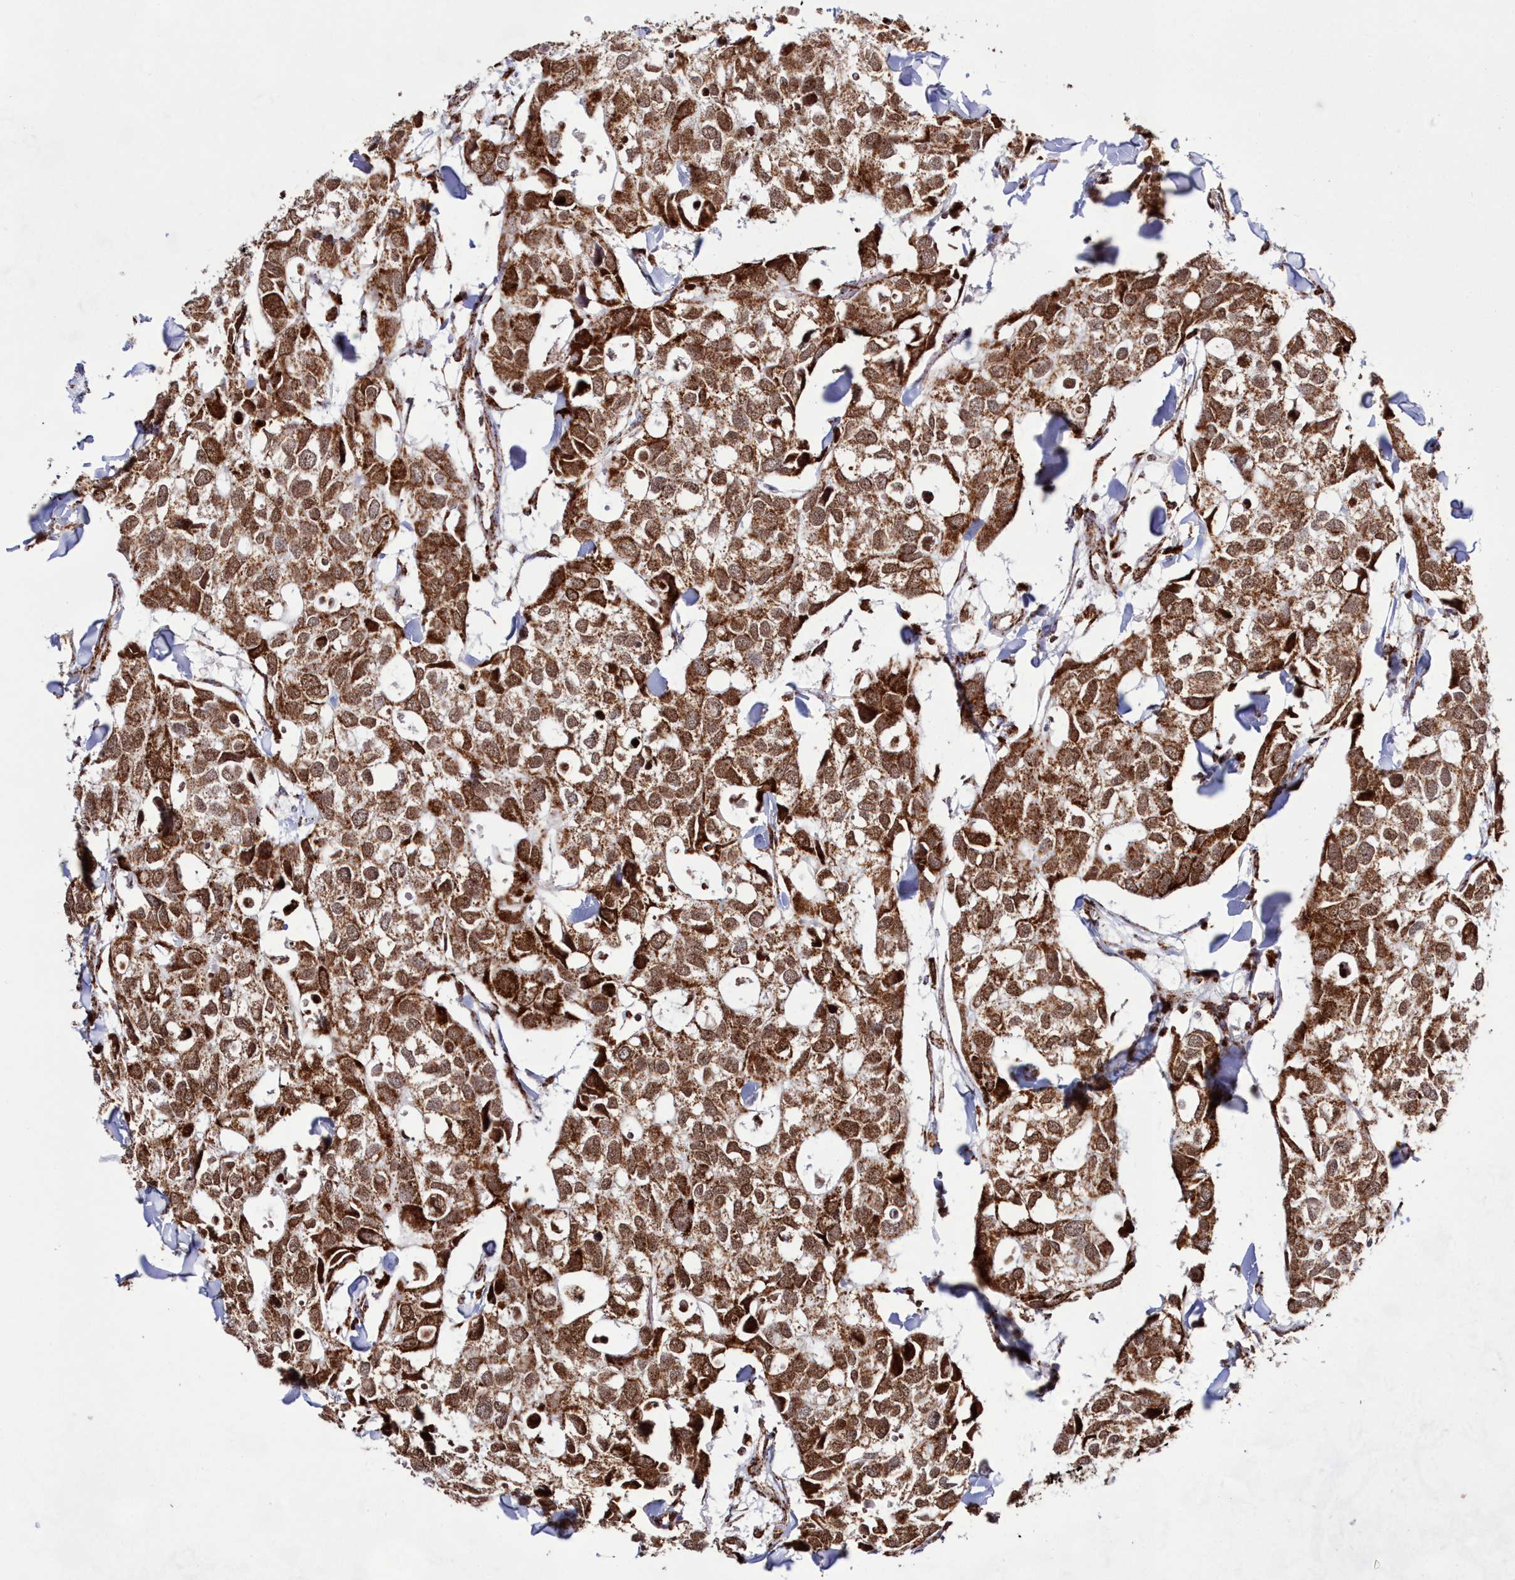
{"staining": {"intensity": "strong", "quantity": ">75%", "location": "cytoplasmic/membranous"}, "tissue": "breast cancer", "cell_type": "Tumor cells", "image_type": "cancer", "snomed": [{"axis": "morphology", "description": "Duct carcinoma"}, {"axis": "topography", "description": "Breast"}], "caption": "Breast infiltrating ductal carcinoma stained with a brown dye reveals strong cytoplasmic/membranous positive expression in approximately >75% of tumor cells.", "gene": "HADHB", "patient": {"sex": "female", "age": 83}}